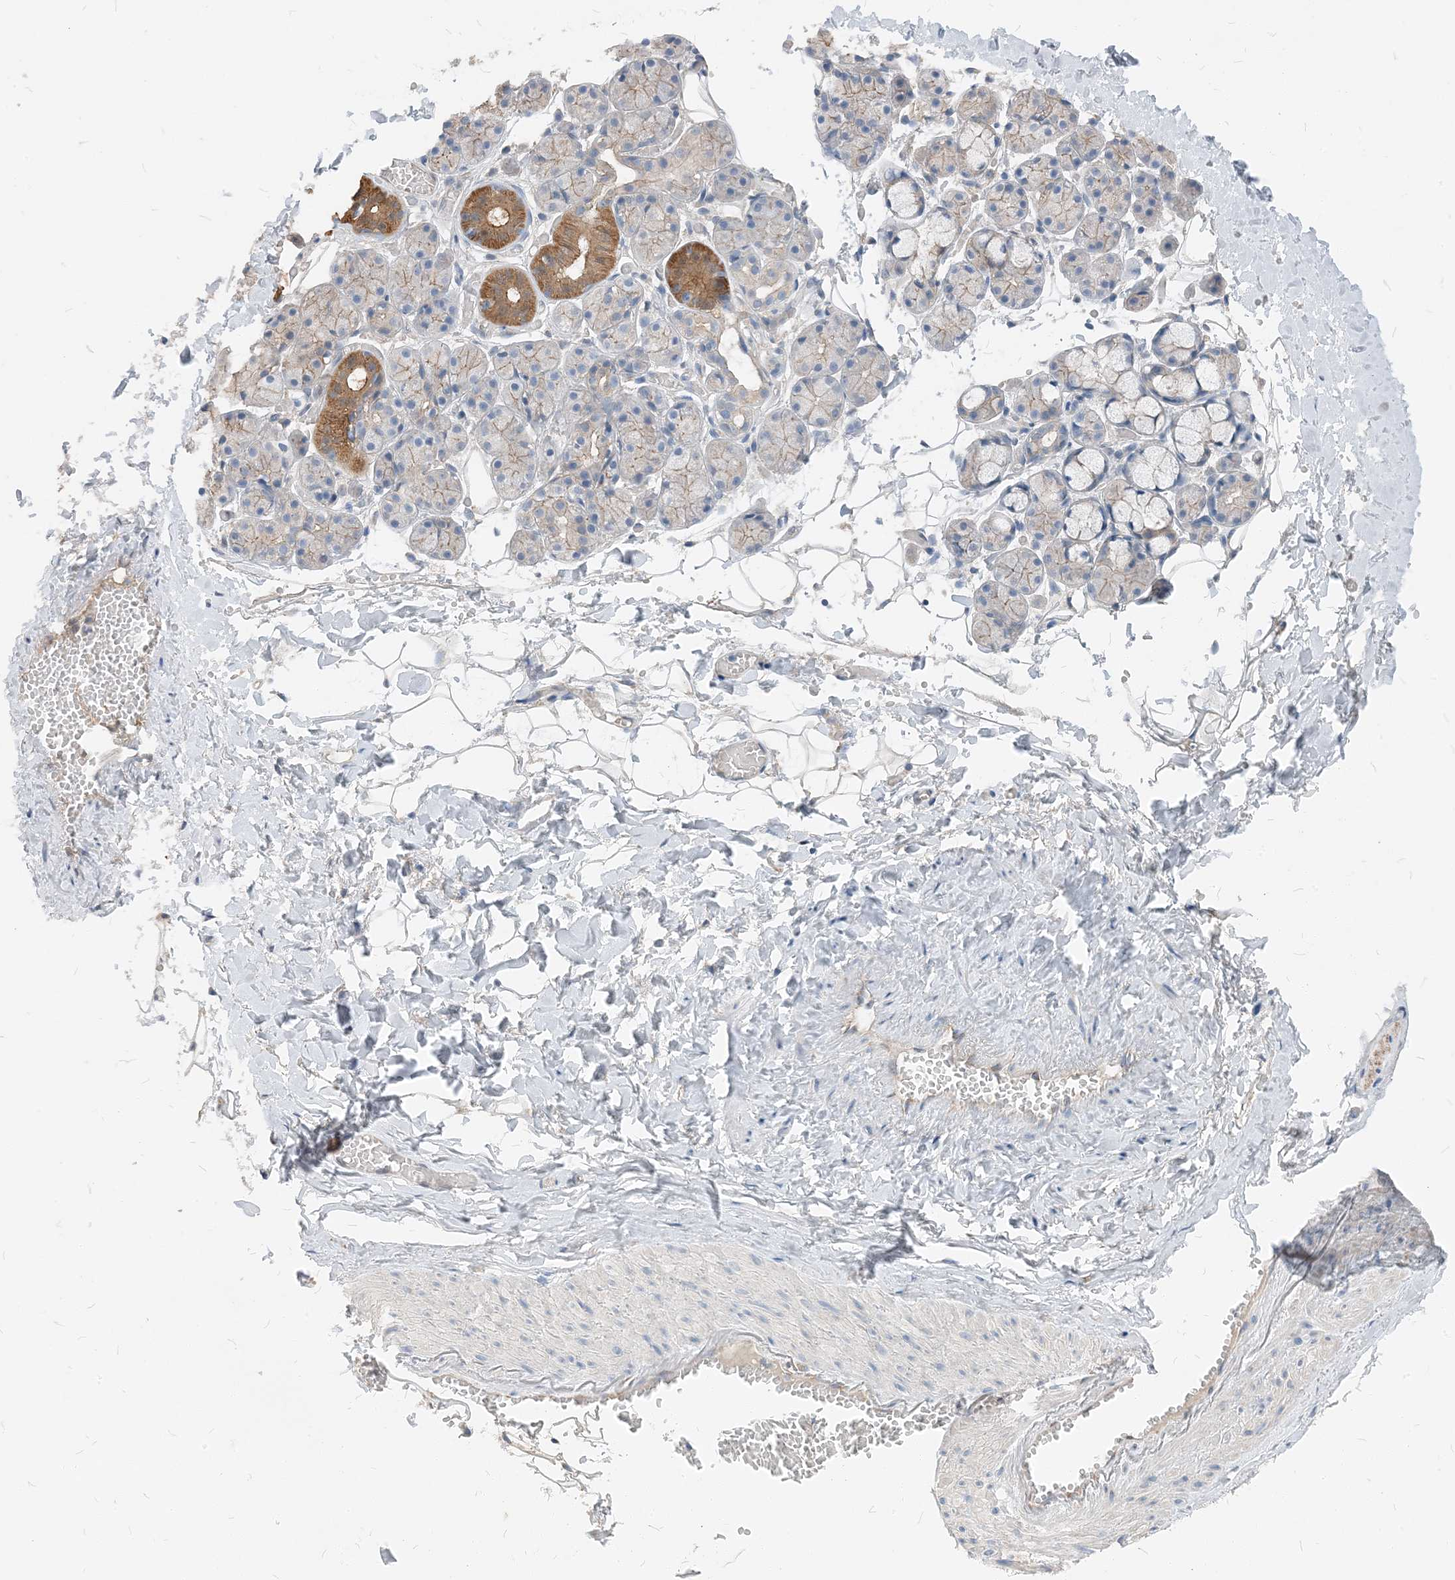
{"staining": {"intensity": "moderate", "quantity": "<25%", "location": "cytoplasmic/membranous,nuclear"}, "tissue": "salivary gland", "cell_type": "Glandular cells", "image_type": "normal", "snomed": [{"axis": "morphology", "description": "Normal tissue, NOS"}, {"axis": "topography", "description": "Salivary gland"}], "caption": "Glandular cells reveal low levels of moderate cytoplasmic/membranous,nuclear positivity in approximately <25% of cells in benign salivary gland.", "gene": "NCOA7", "patient": {"sex": "male", "age": 63}}